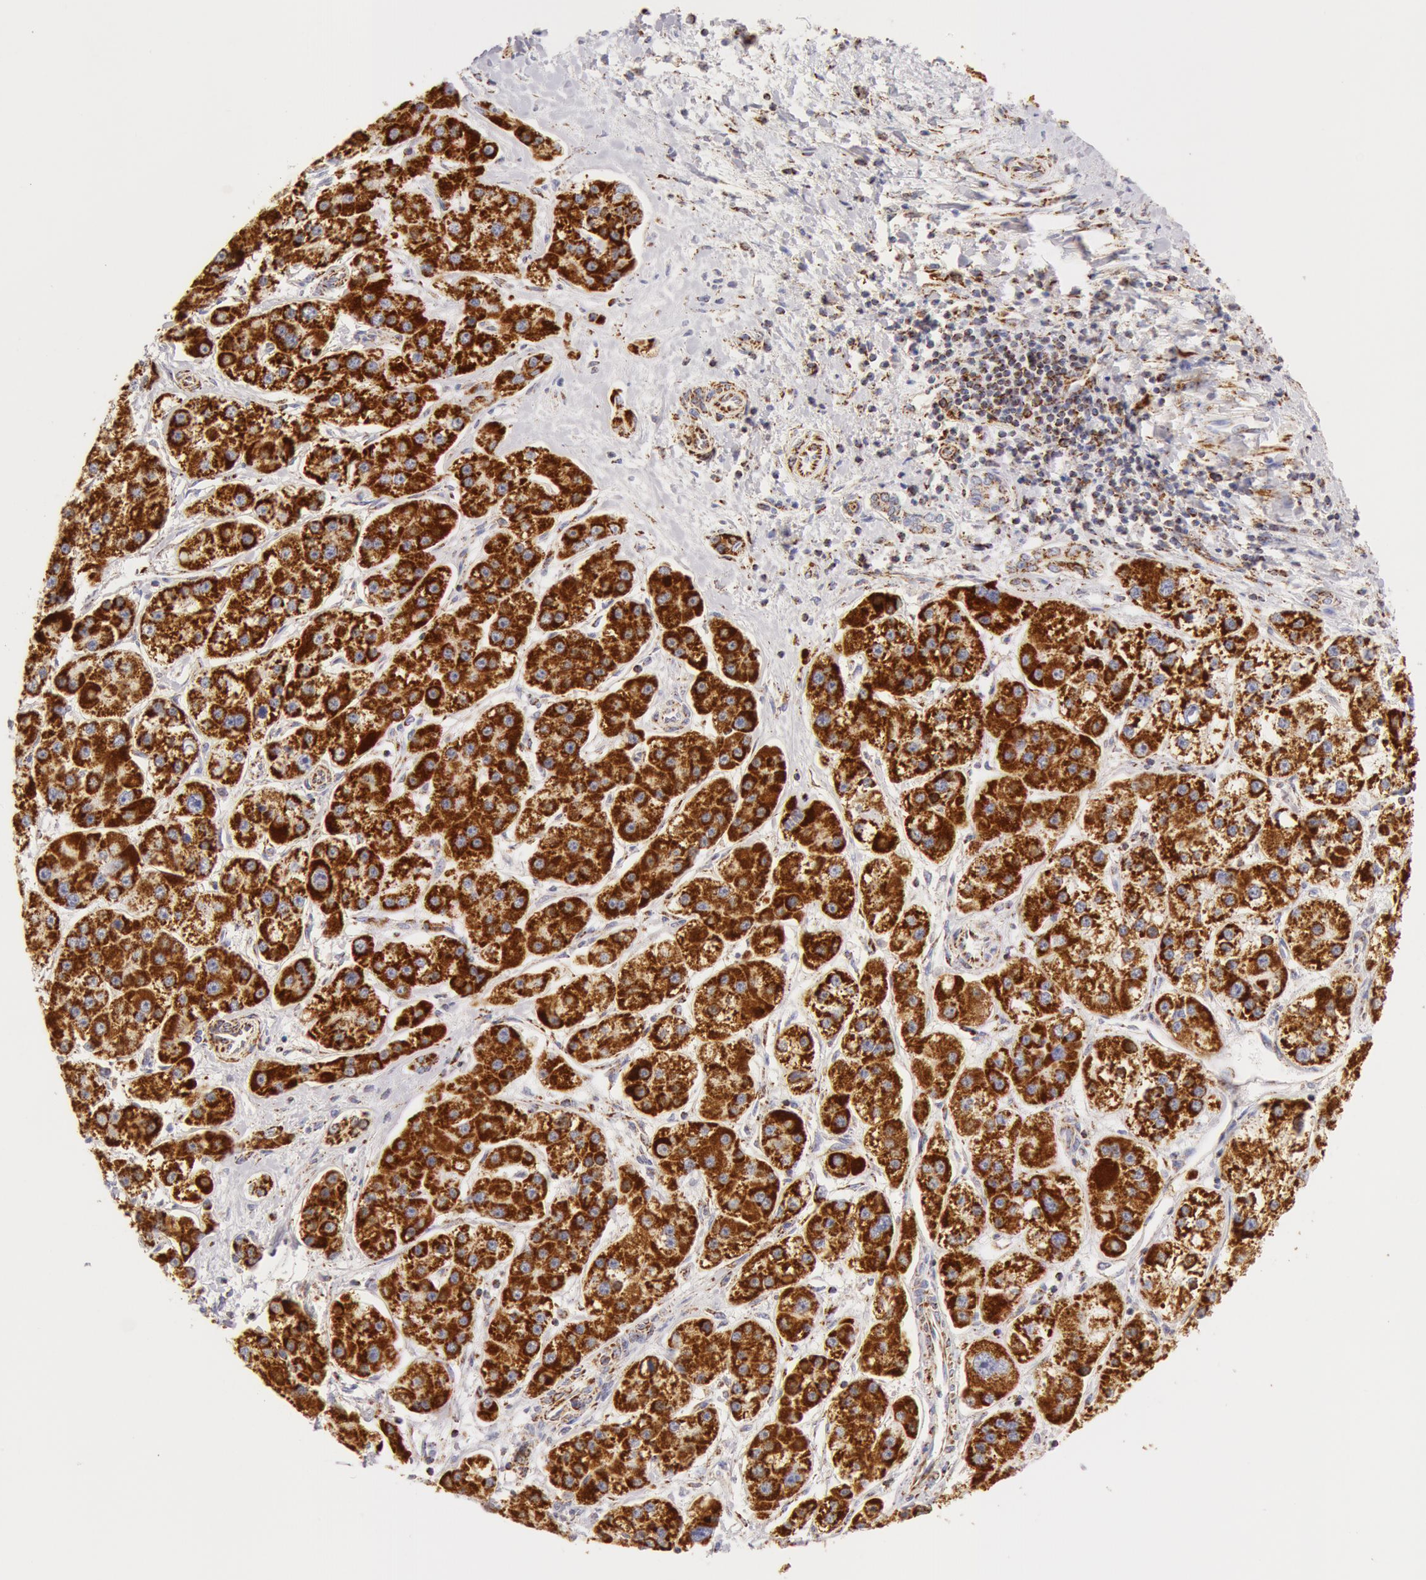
{"staining": {"intensity": "strong", "quantity": ">75%", "location": "cytoplasmic/membranous"}, "tissue": "liver cancer", "cell_type": "Tumor cells", "image_type": "cancer", "snomed": [{"axis": "morphology", "description": "Carcinoma, Hepatocellular, NOS"}, {"axis": "topography", "description": "Liver"}], "caption": "Strong cytoplasmic/membranous expression for a protein is seen in about >75% of tumor cells of hepatocellular carcinoma (liver) using IHC.", "gene": "ATP5F1B", "patient": {"sex": "female", "age": 85}}